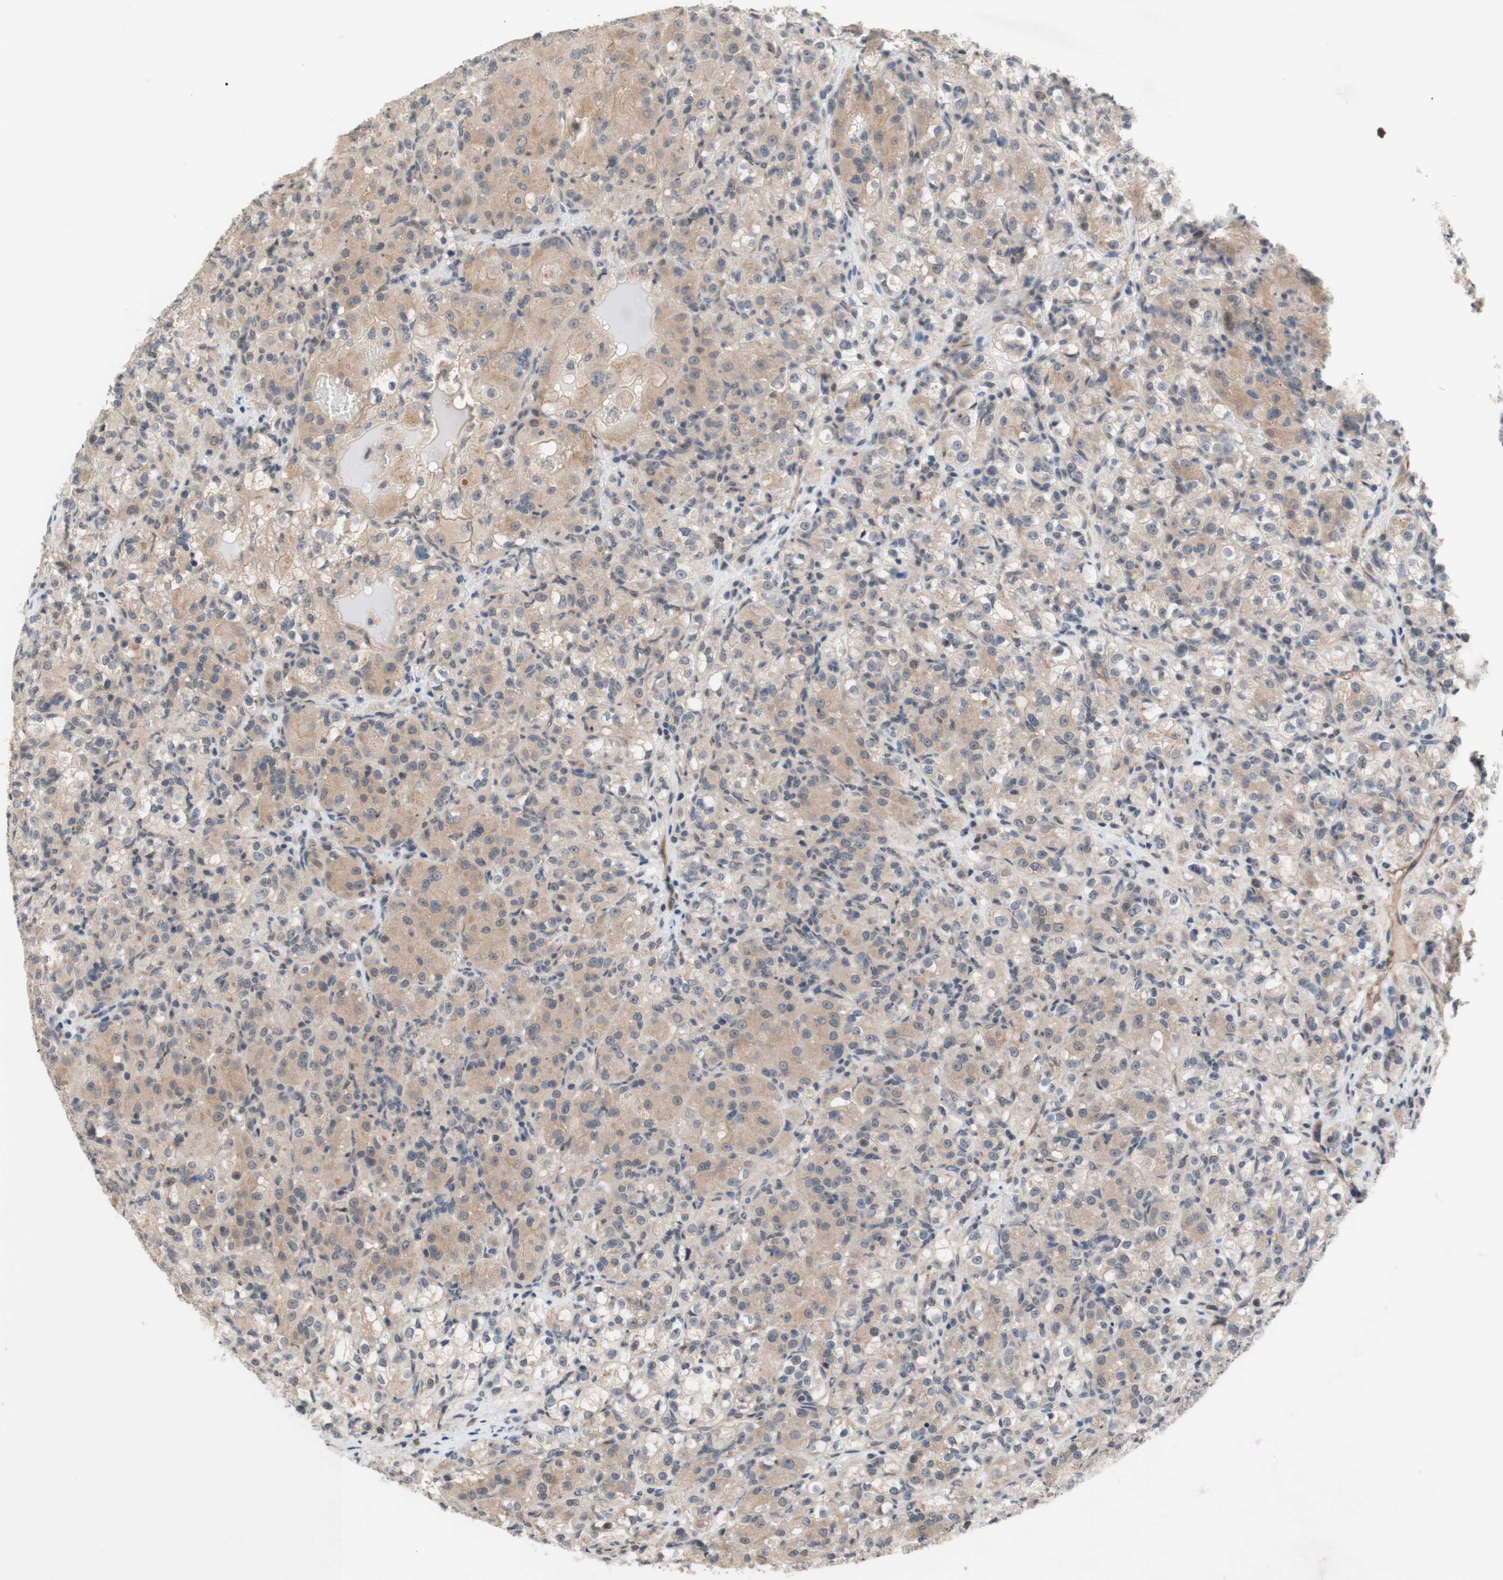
{"staining": {"intensity": "weak", "quantity": ">75%", "location": "cytoplasmic/membranous"}, "tissue": "renal cancer", "cell_type": "Tumor cells", "image_type": "cancer", "snomed": [{"axis": "morphology", "description": "Adenocarcinoma, NOS"}, {"axis": "topography", "description": "Kidney"}], "caption": "DAB (3,3'-diaminobenzidine) immunohistochemical staining of renal cancer (adenocarcinoma) demonstrates weak cytoplasmic/membranous protein staining in approximately >75% of tumor cells.", "gene": "CD55", "patient": {"sex": "male", "age": 61}}